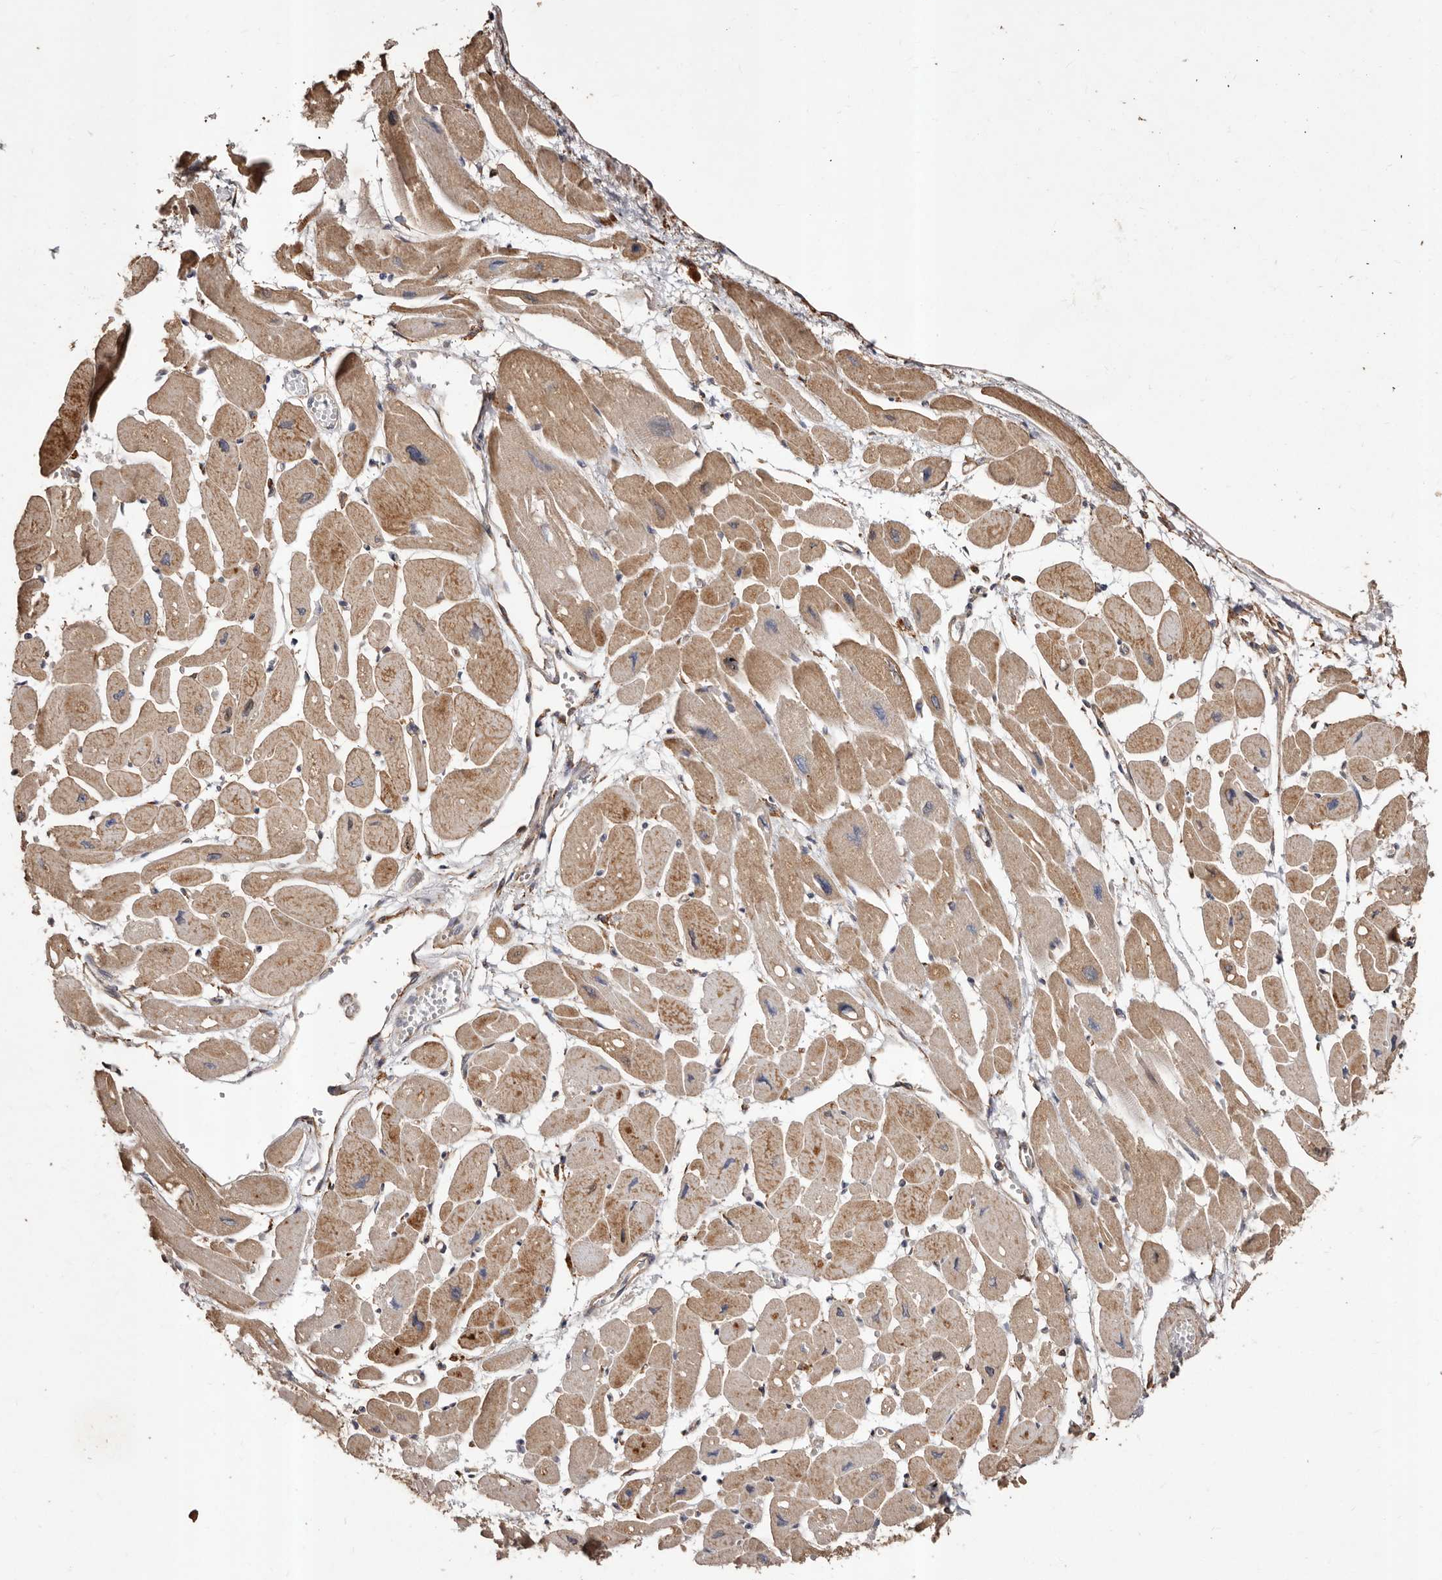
{"staining": {"intensity": "moderate", "quantity": ">75%", "location": "cytoplasmic/membranous"}, "tissue": "heart muscle", "cell_type": "Cardiomyocytes", "image_type": "normal", "snomed": [{"axis": "morphology", "description": "Normal tissue, NOS"}, {"axis": "topography", "description": "Heart"}], "caption": "Cardiomyocytes reveal moderate cytoplasmic/membranous staining in about >75% of cells in normal heart muscle.", "gene": "STEAP2", "patient": {"sex": "female", "age": 54}}